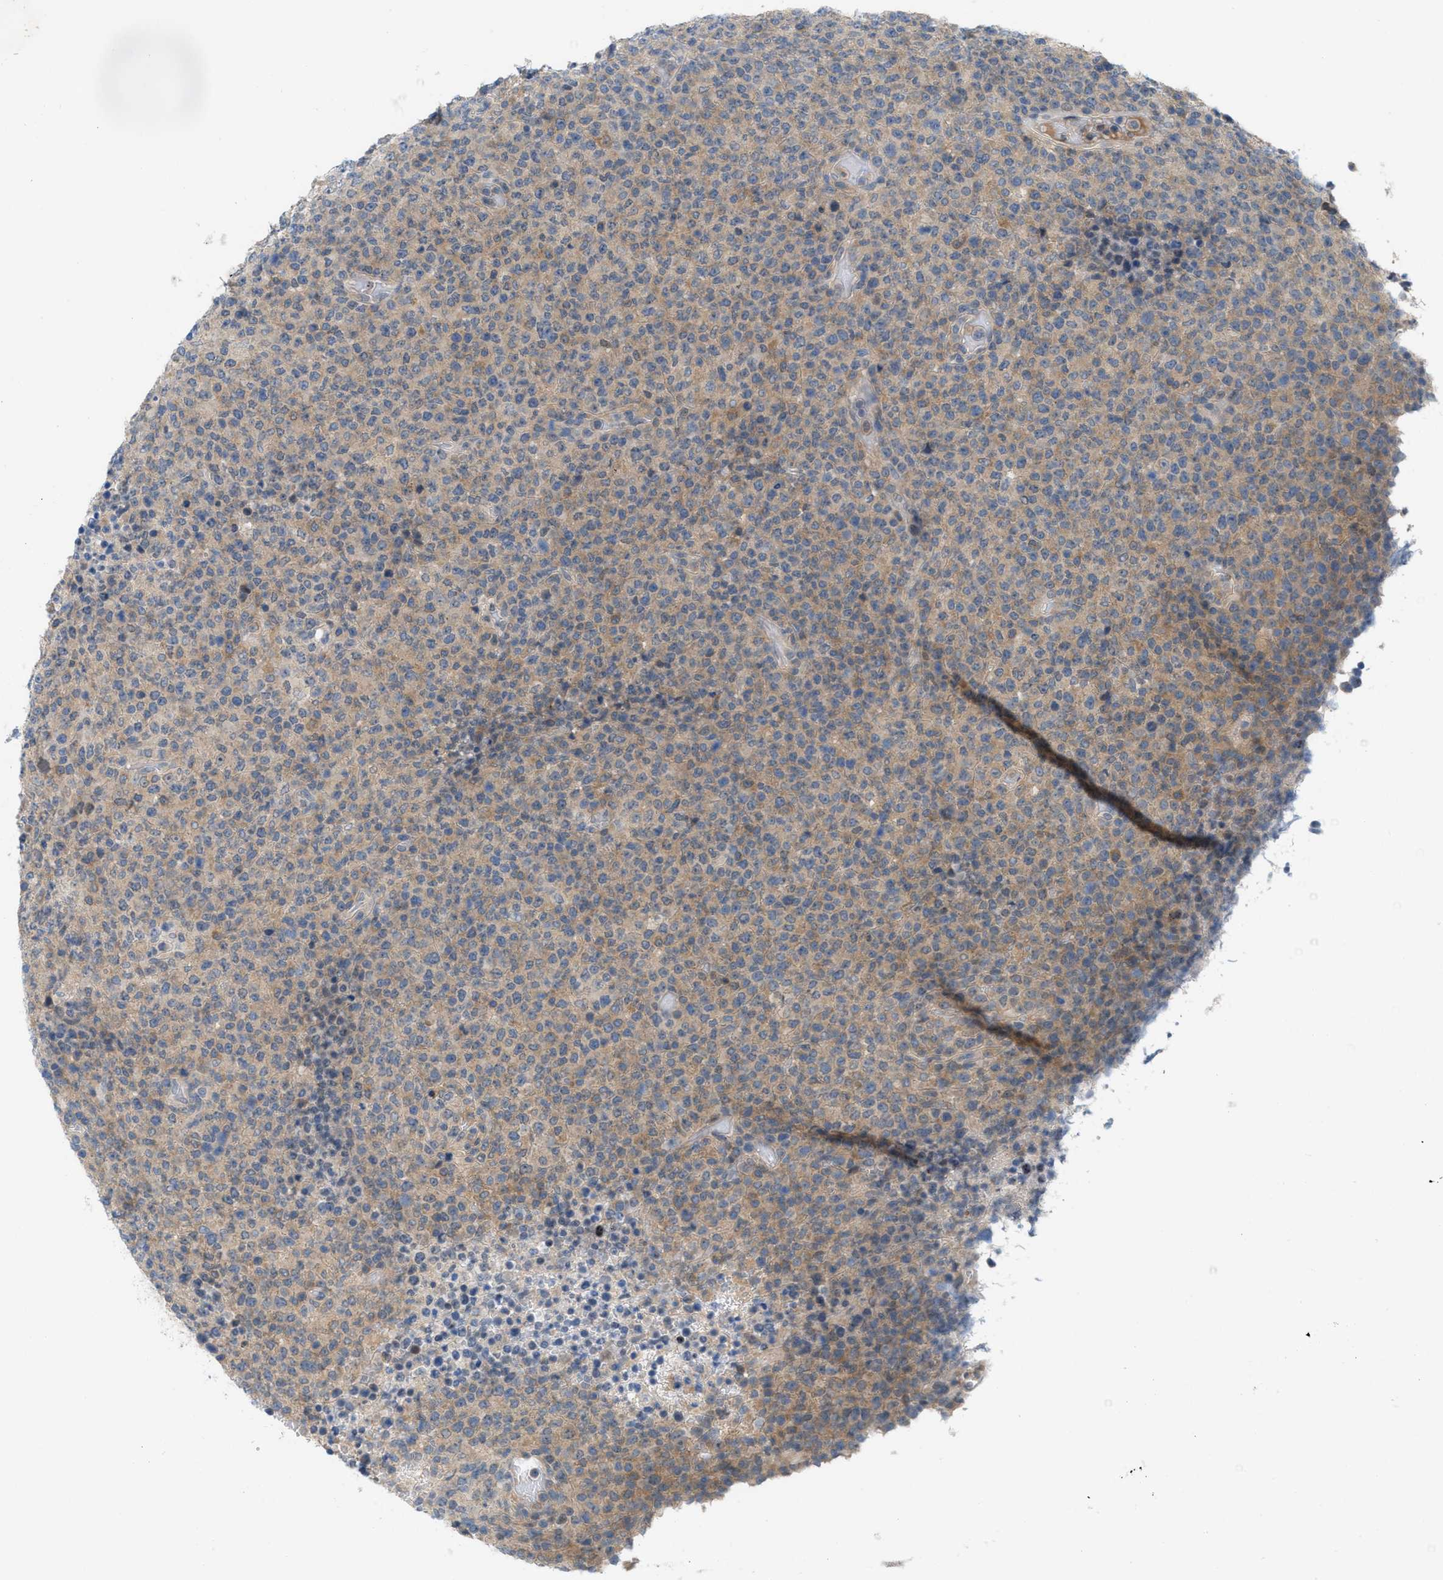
{"staining": {"intensity": "weak", "quantity": "25%-75%", "location": "cytoplasmic/membranous"}, "tissue": "lymphoma", "cell_type": "Tumor cells", "image_type": "cancer", "snomed": [{"axis": "morphology", "description": "Malignant lymphoma, non-Hodgkin's type, High grade"}, {"axis": "topography", "description": "Lymph node"}], "caption": "Lymphoma stained with a brown dye shows weak cytoplasmic/membranous positive positivity in approximately 25%-75% of tumor cells.", "gene": "WIPI2", "patient": {"sex": "male", "age": 13}}